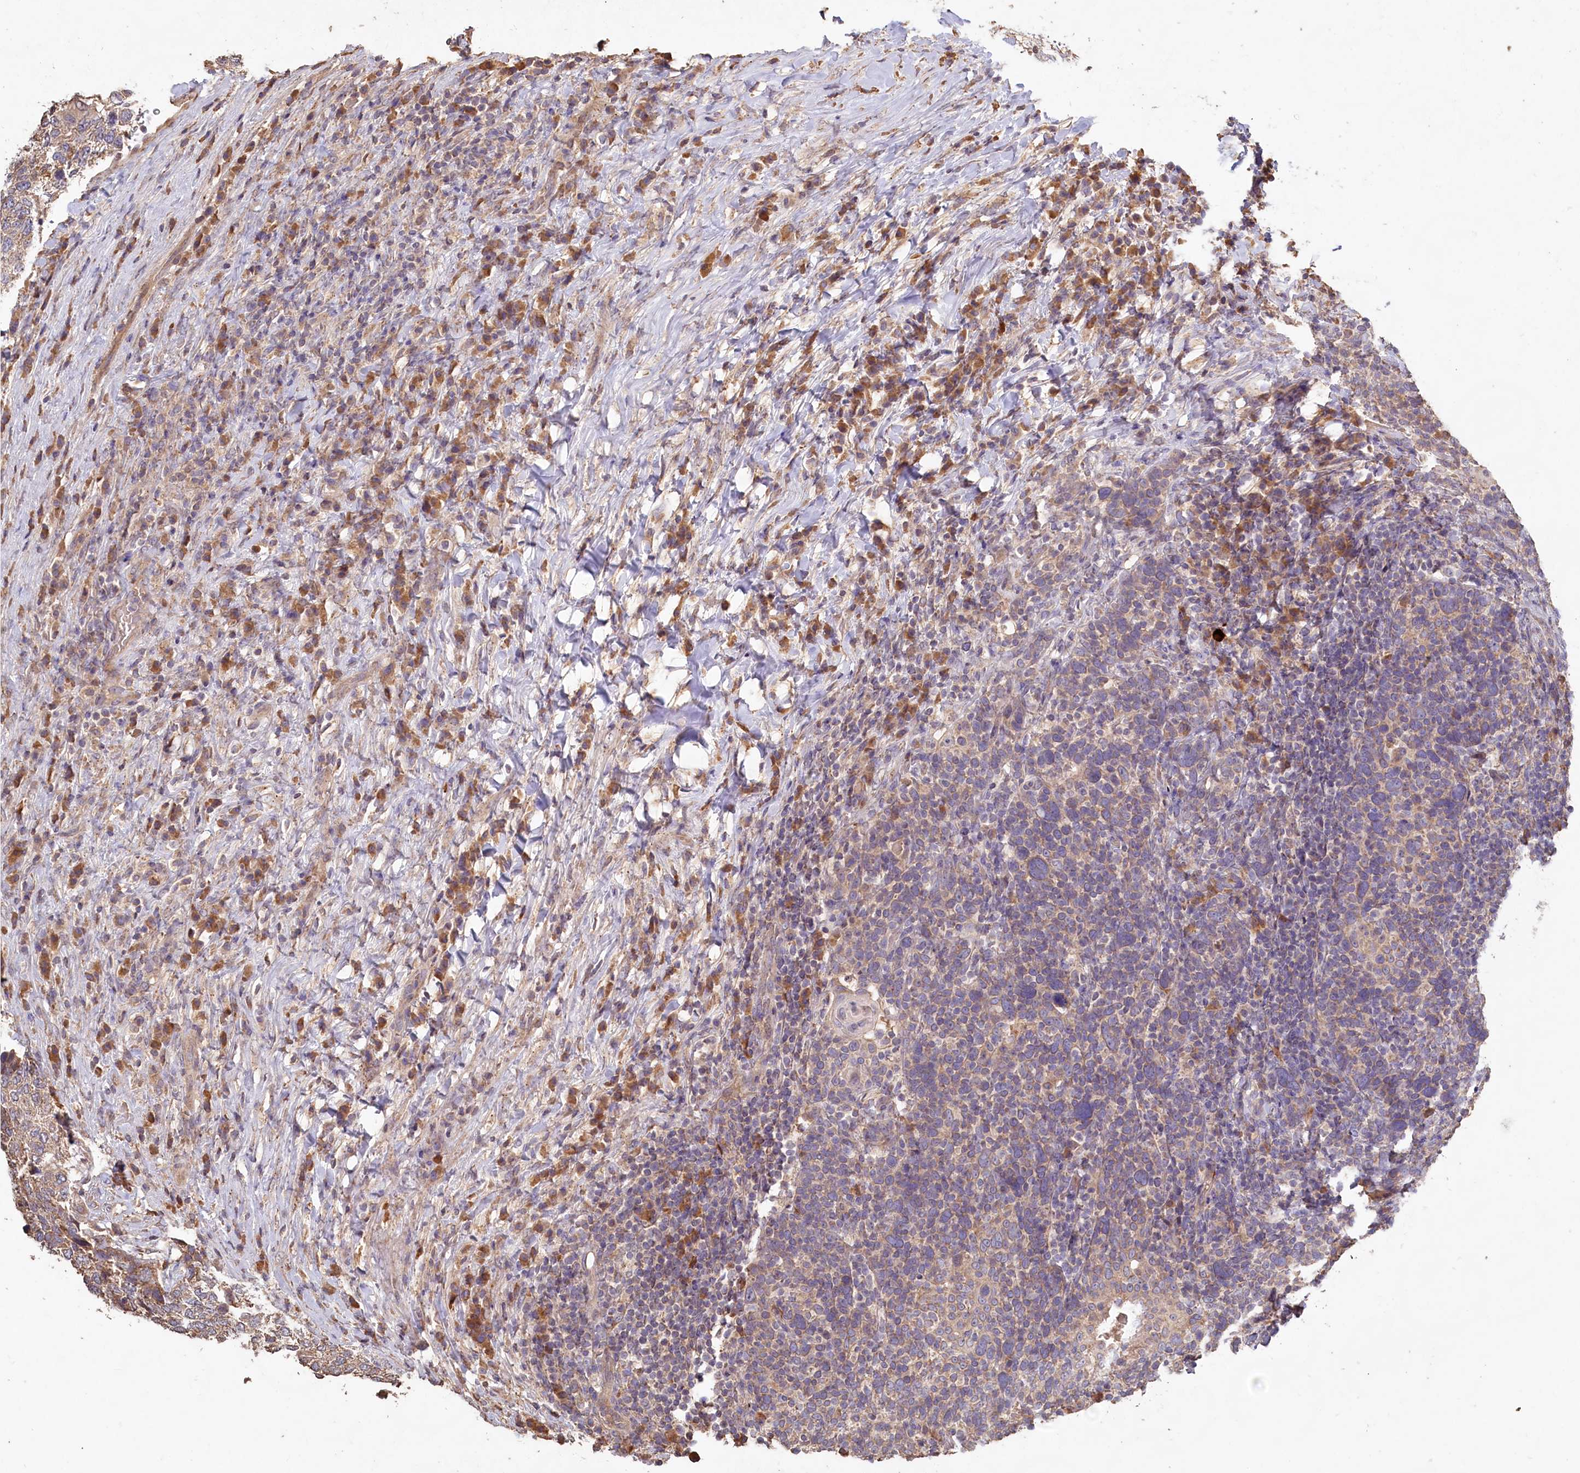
{"staining": {"intensity": "weak", "quantity": "25%-75%", "location": "cytoplasmic/membranous"}, "tissue": "head and neck cancer", "cell_type": "Tumor cells", "image_type": "cancer", "snomed": [{"axis": "morphology", "description": "Squamous cell carcinoma, NOS"}, {"axis": "morphology", "description": "Squamous cell carcinoma, metastatic, NOS"}, {"axis": "topography", "description": "Lymph node"}, {"axis": "topography", "description": "Head-Neck"}], "caption": "Weak cytoplasmic/membranous positivity is appreciated in approximately 25%-75% of tumor cells in head and neck cancer (metastatic squamous cell carcinoma).", "gene": "FUNDC1", "patient": {"sex": "male", "age": 62}}